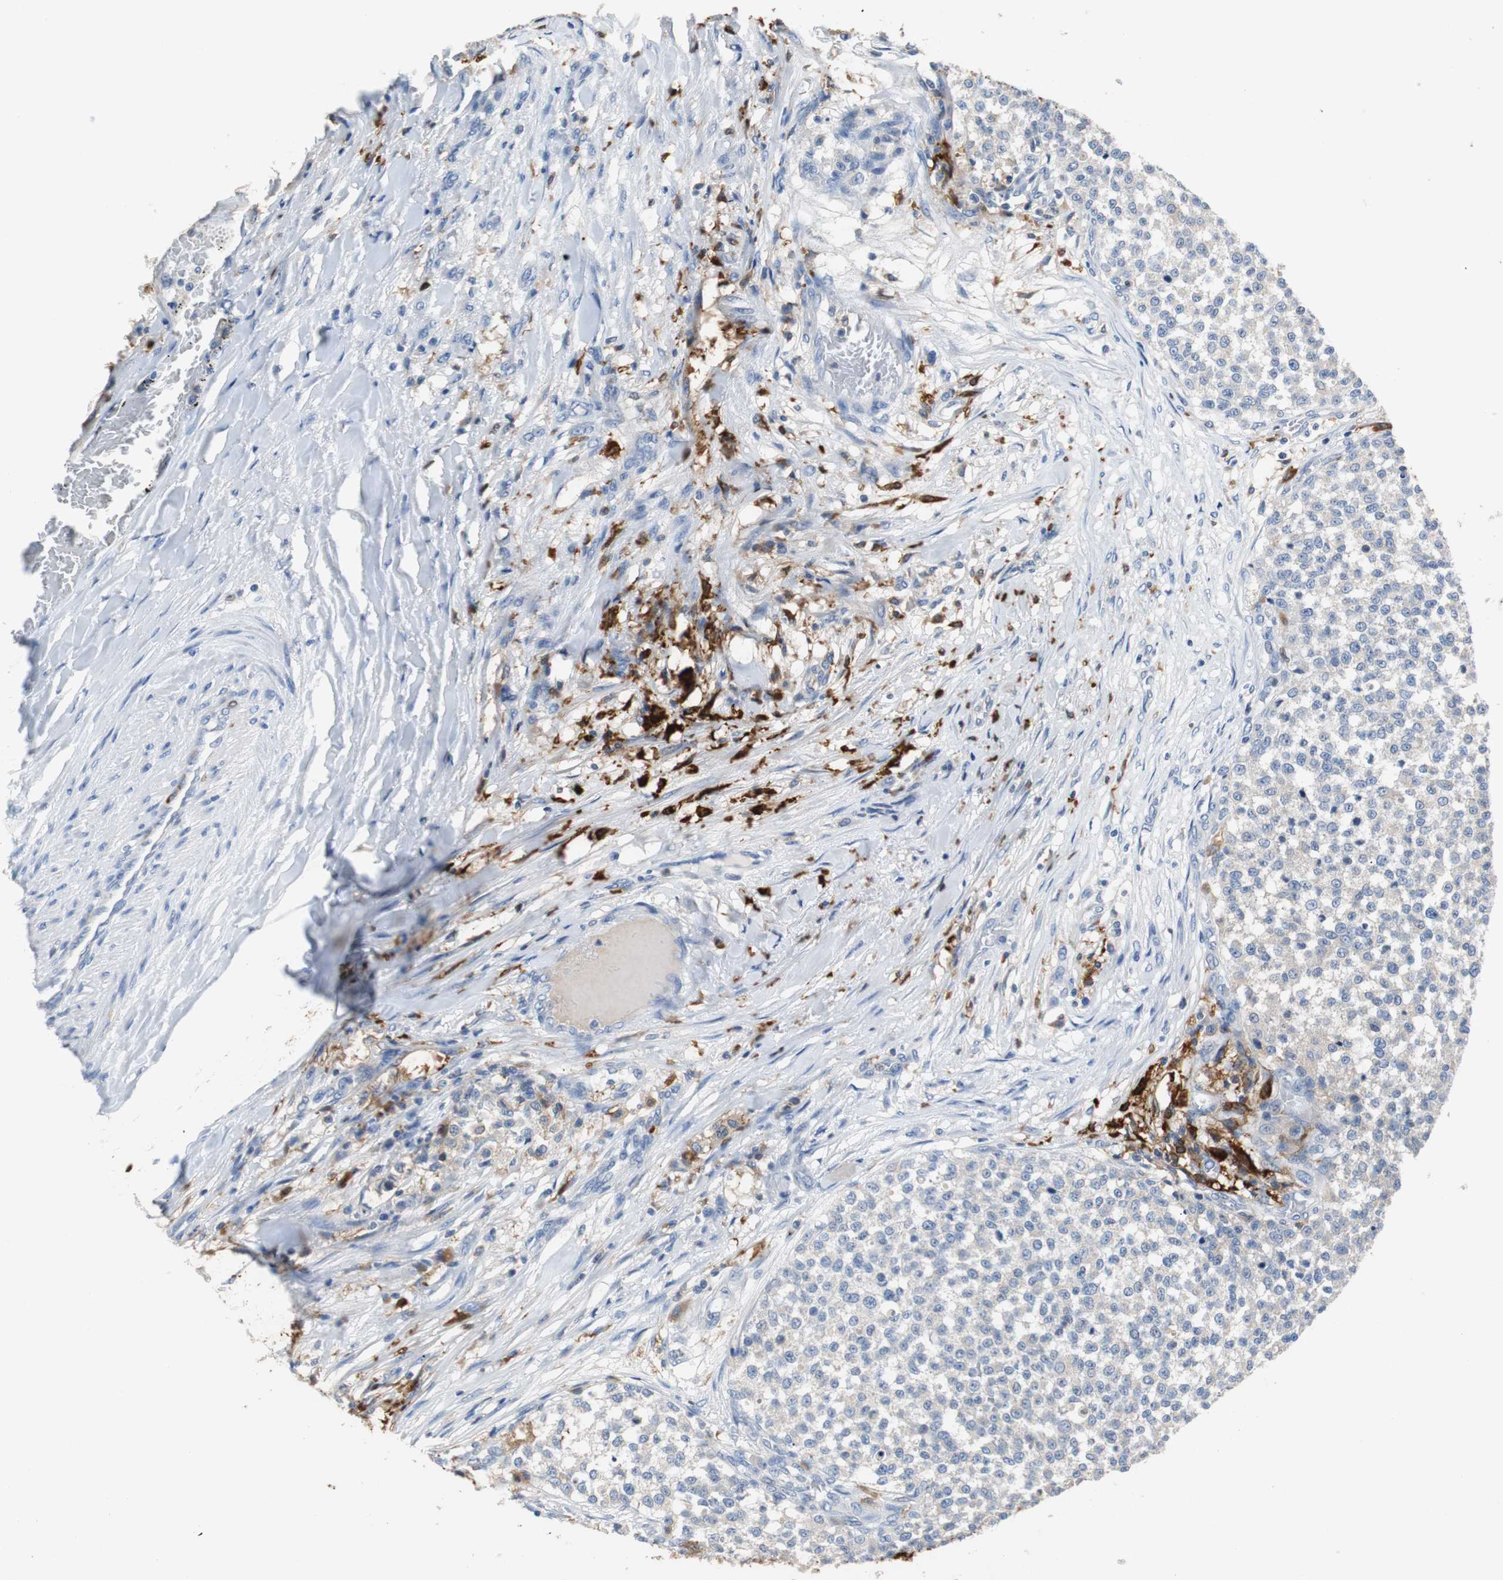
{"staining": {"intensity": "negative", "quantity": "none", "location": "none"}, "tissue": "testis cancer", "cell_type": "Tumor cells", "image_type": "cancer", "snomed": [{"axis": "morphology", "description": "Seminoma, NOS"}, {"axis": "topography", "description": "Testis"}], "caption": "Photomicrograph shows no significant protein positivity in tumor cells of seminoma (testis).", "gene": "PI15", "patient": {"sex": "male", "age": 59}}